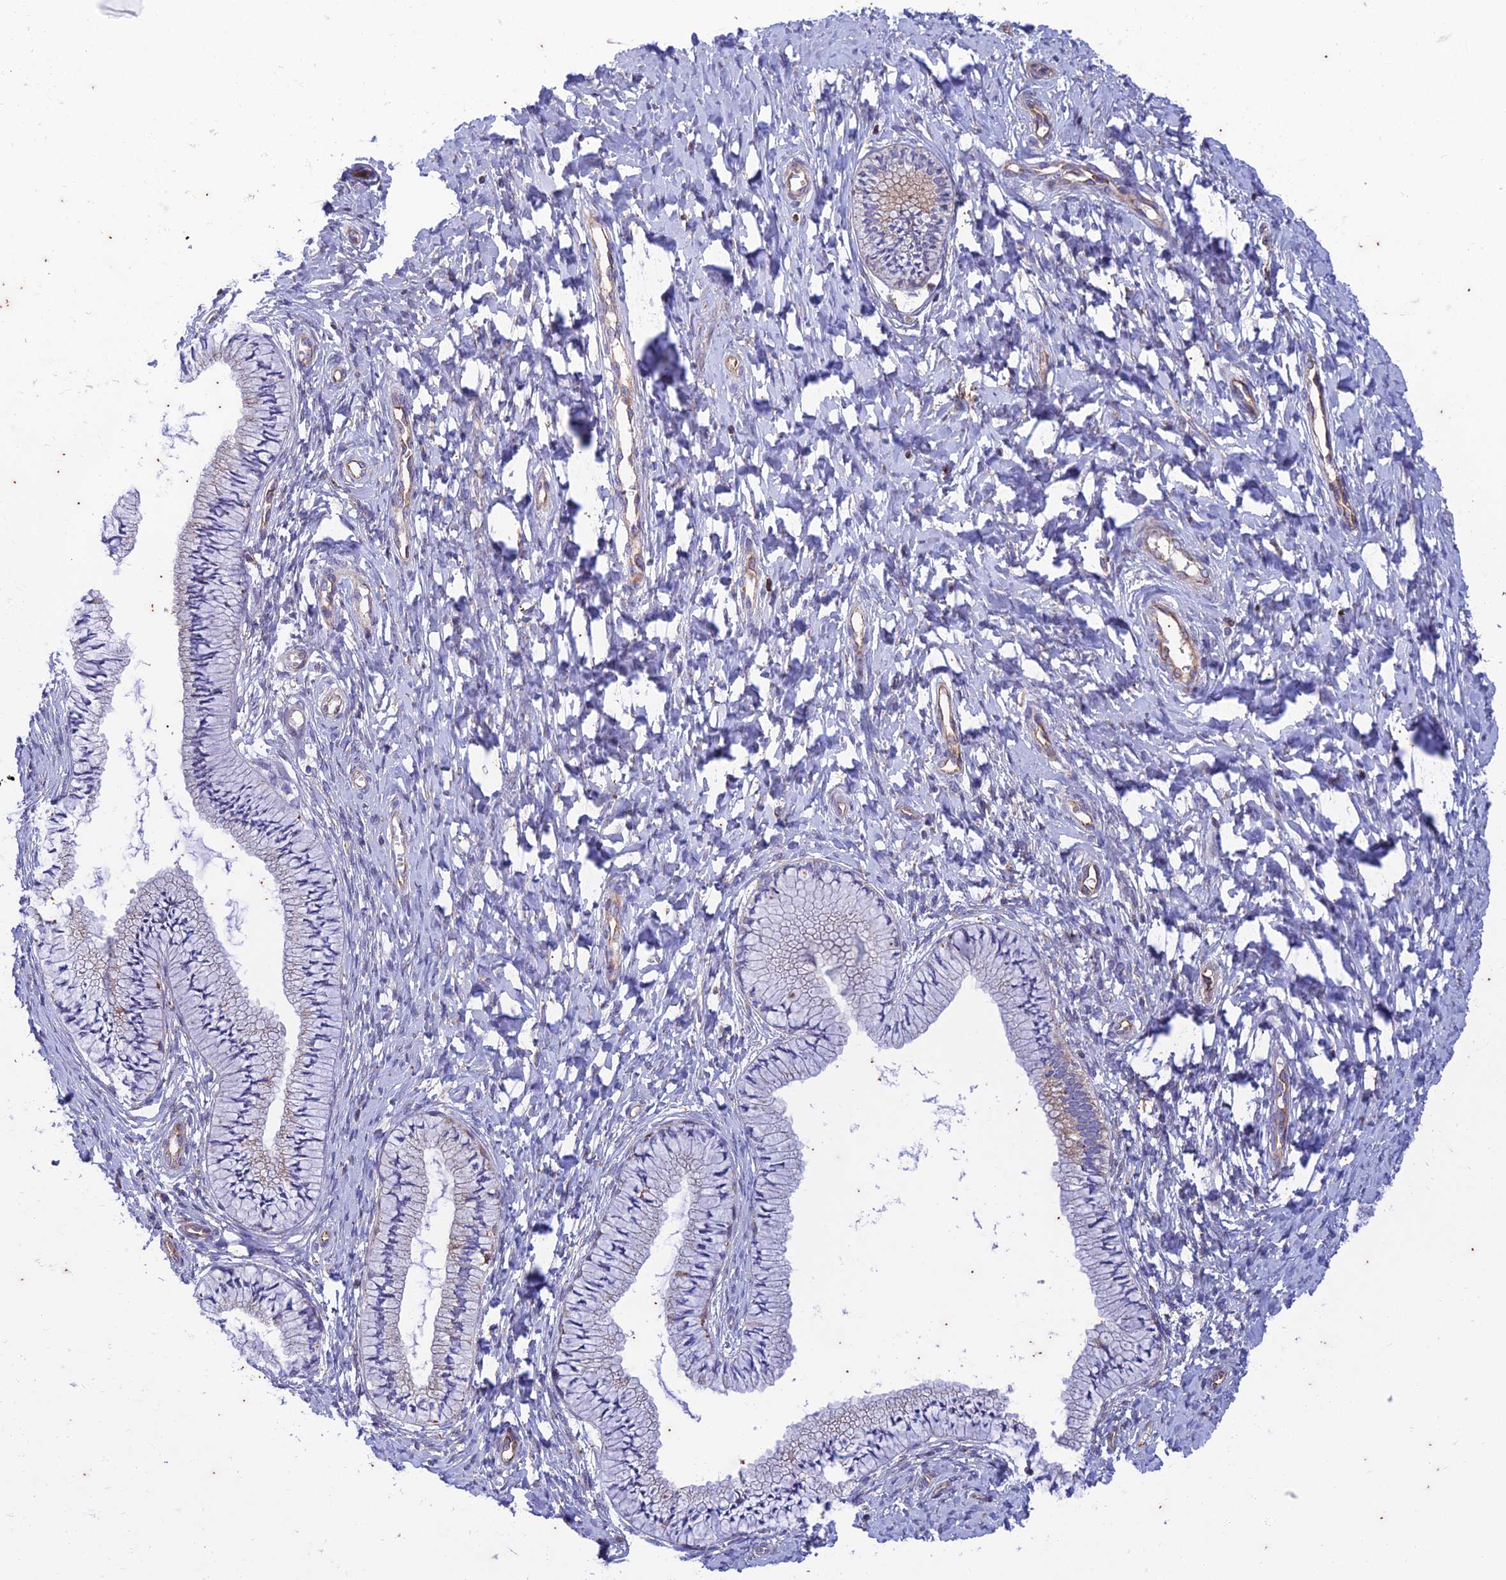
{"staining": {"intensity": "weak", "quantity": "<25%", "location": "cytoplasmic/membranous"}, "tissue": "cervix", "cell_type": "Glandular cells", "image_type": "normal", "snomed": [{"axis": "morphology", "description": "Normal tissue, NOS"}, {"axis": "topography", "description": "Cervix"}], "caption": "Image shows no protein positivity in glandular cells of benign cervix.", "gene": "PIMREG", "patient": {"sex": "female", "age": 36}}